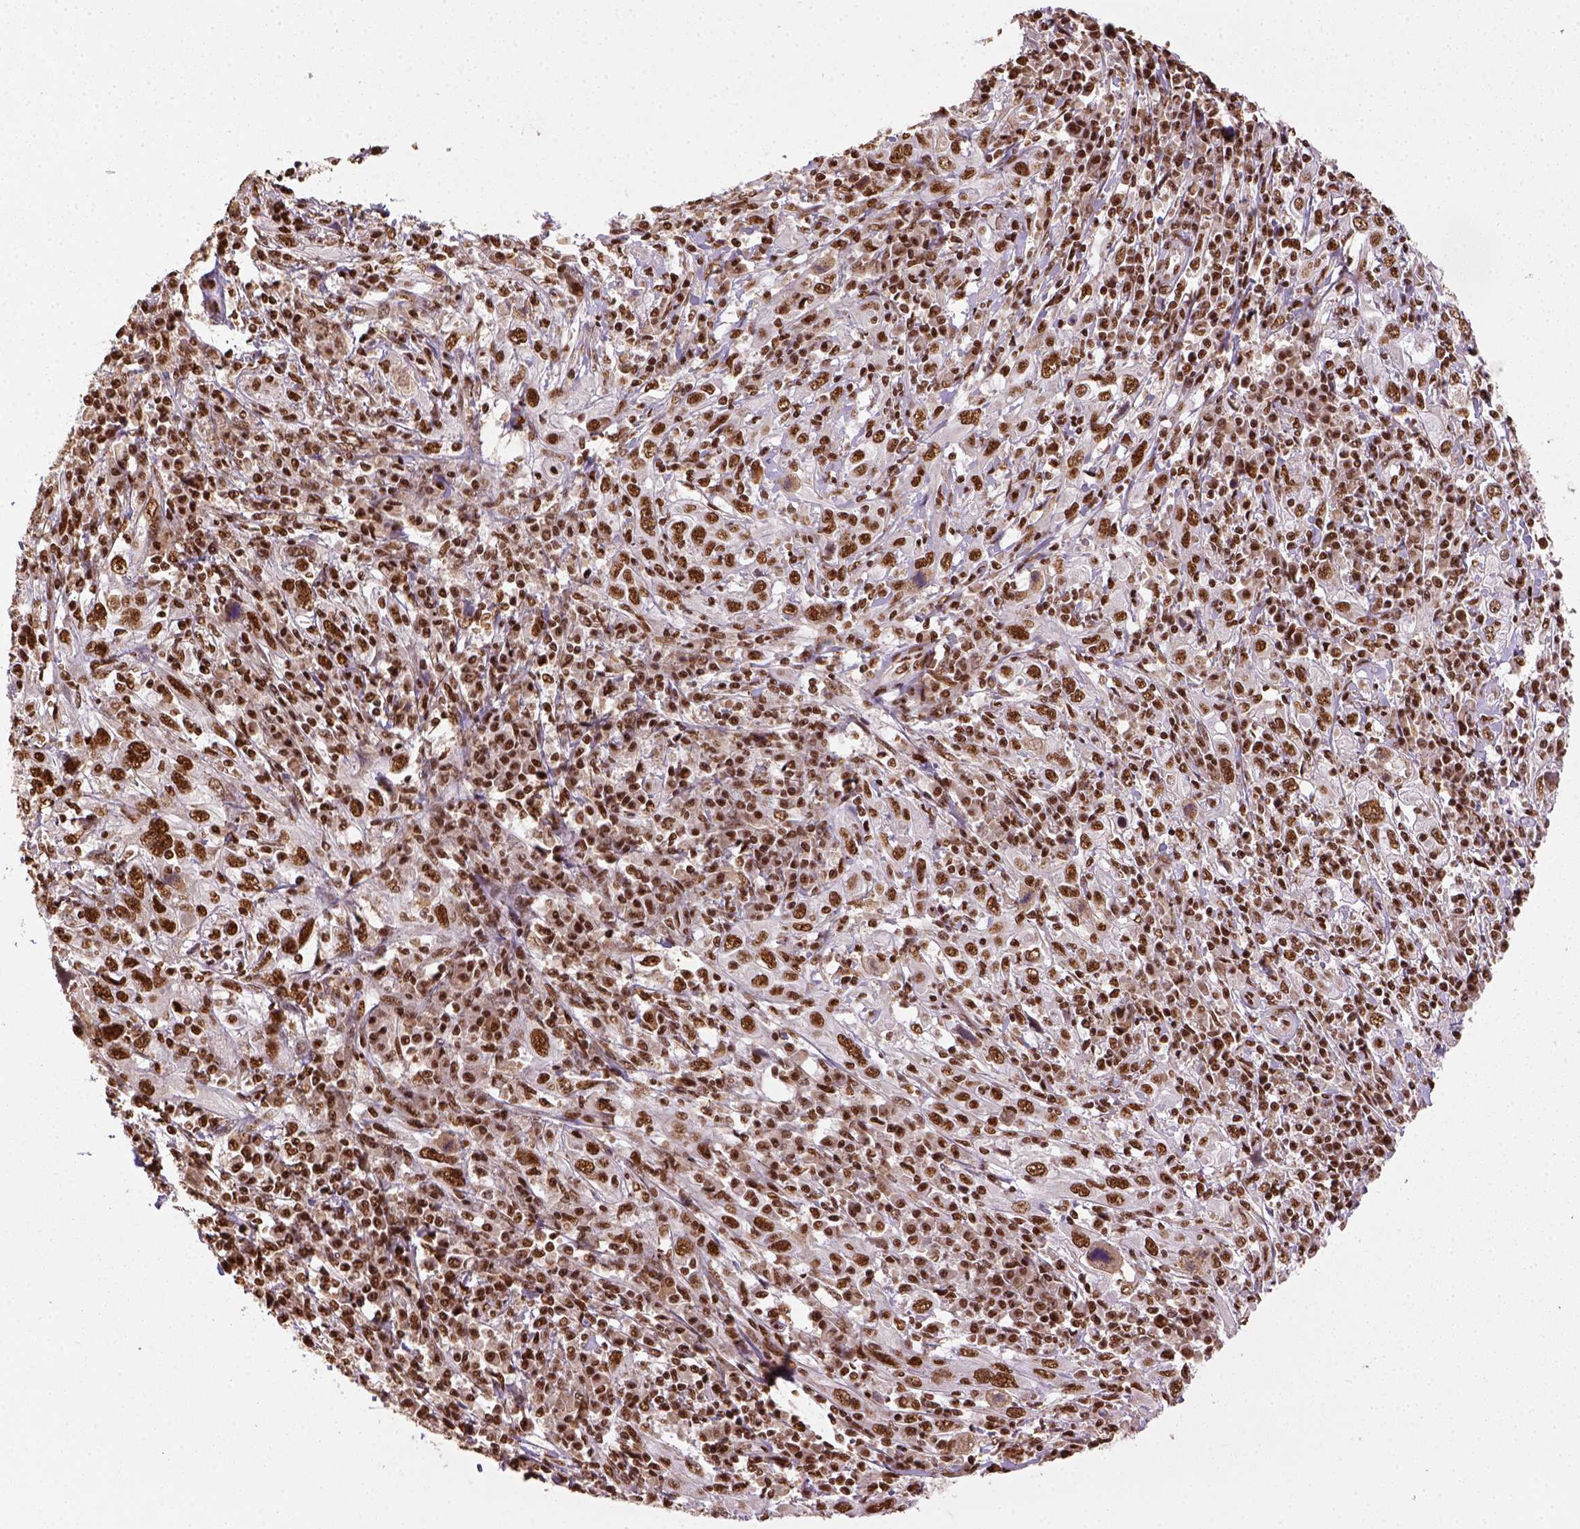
{"staining": {"intensity": "strong", "quantity": ">75%", "location": "nuclear"}, "tissue": "cervical cancer", "cell_type": "Tumor cells", "image_type": "cancer", "snomed": [{"axis": "morphology", "description": "Squamous cell carcinoma, NOS"}, {"axis": "topography", "description": "Cervix"}], "caption": "The immunohistochemical stain highlights strong nuclear expression in tumor cells of cervical squamous cell carcinoma tissue. The staining is performed using DAB (3,3'-diaminobenzidine) brown chromogen to label protein expression. The nuclei are counter-stained blue using hematoxylin.", "gene": "CCAR1", "patient": {"sex": "female", "age": 46}}